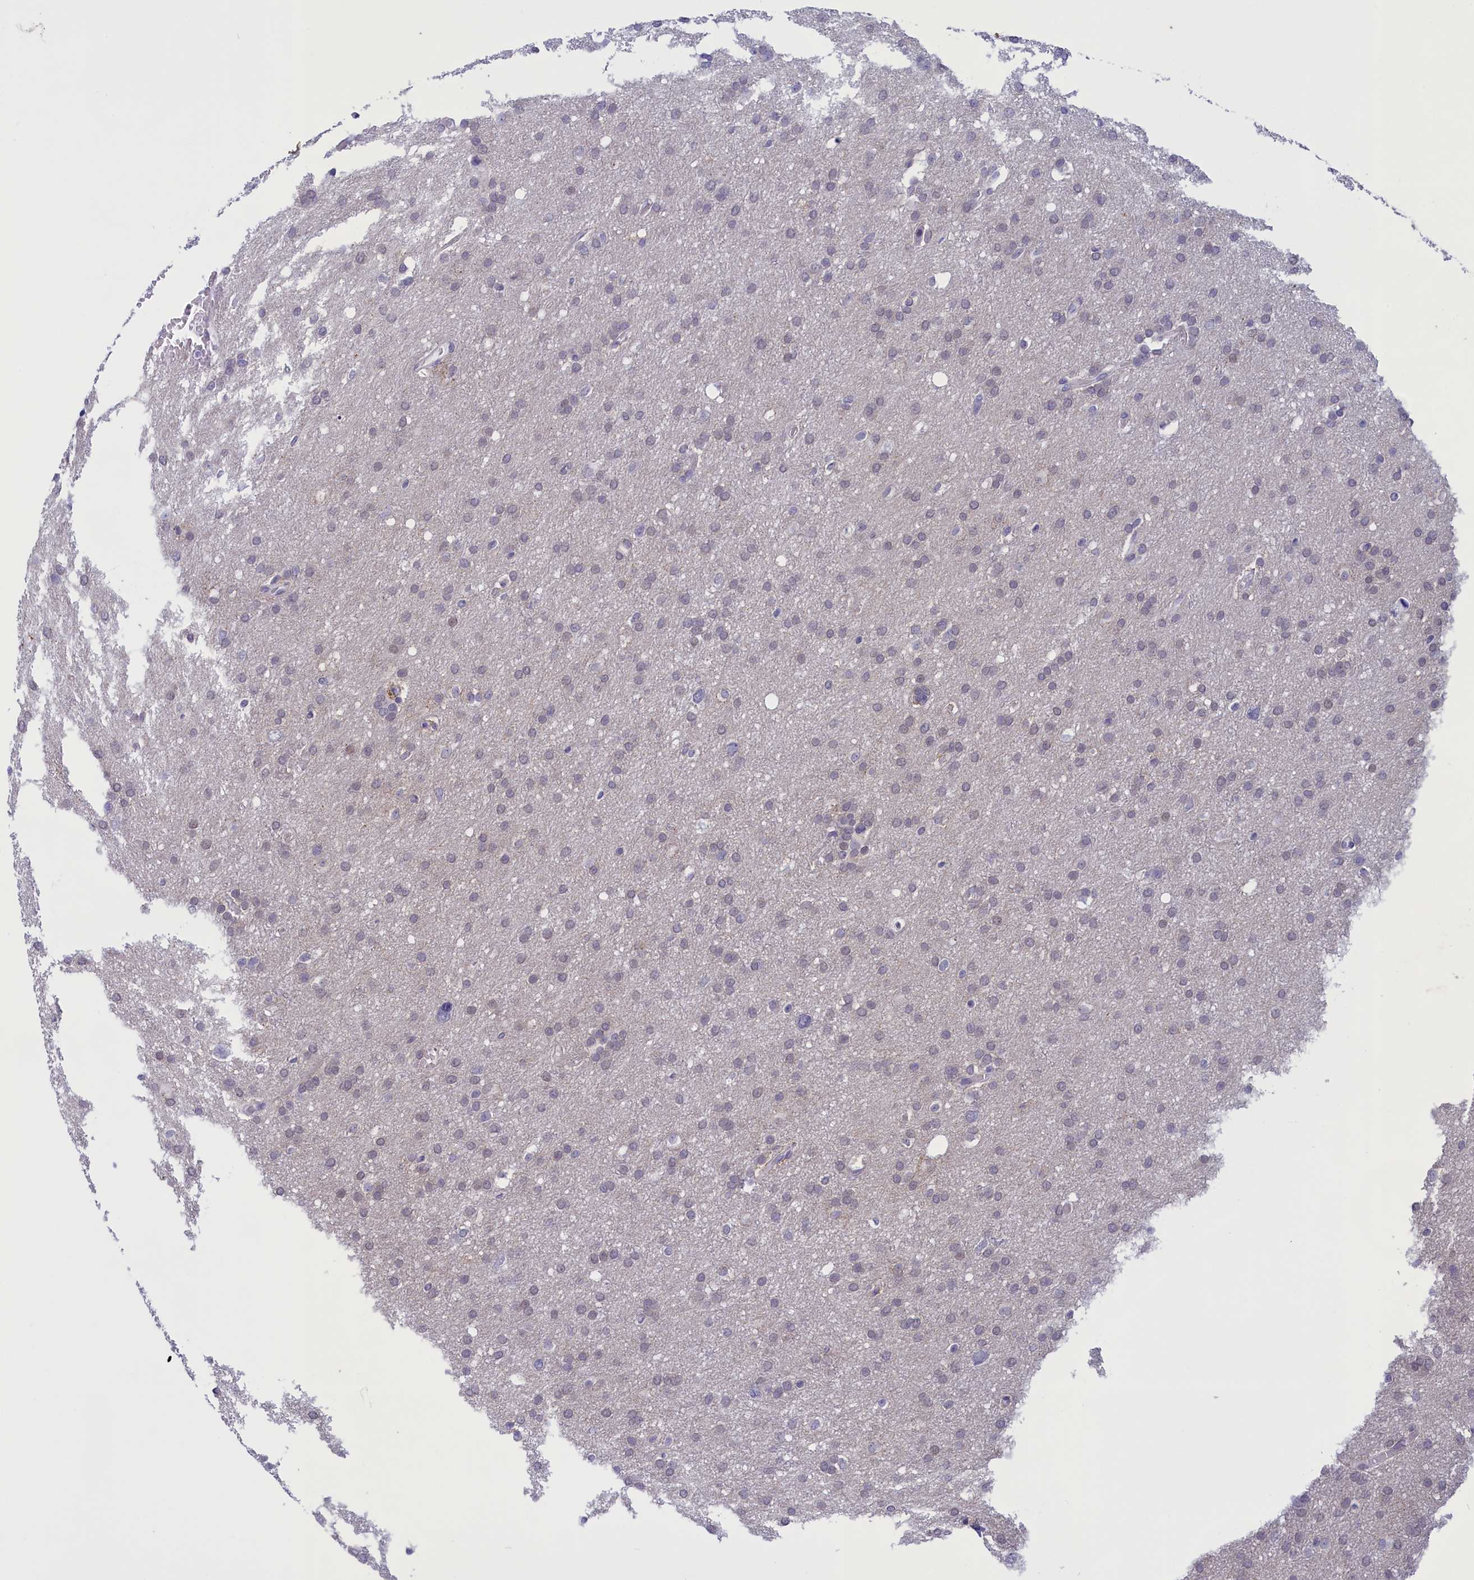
{"staining": {"intensity": "negative", "quantity": "none", "location": "none"}, "tissue": "glioma", "cell_type": "Tumor cells", "image_type": "cancer", "snomed": [{"axis": "morphology", "description": "Glioma, malignant, High grade"}, {"axis": "topography", "description": "Cerebral cortex"}], "caption": "Immunohistochemistry (IHC) photomicrograph of glioma stained for a protein (brown), which reveals no staining in tumor cells.", "gene": "ELOA2", "patient": {"sex": "female", "age": 36}}